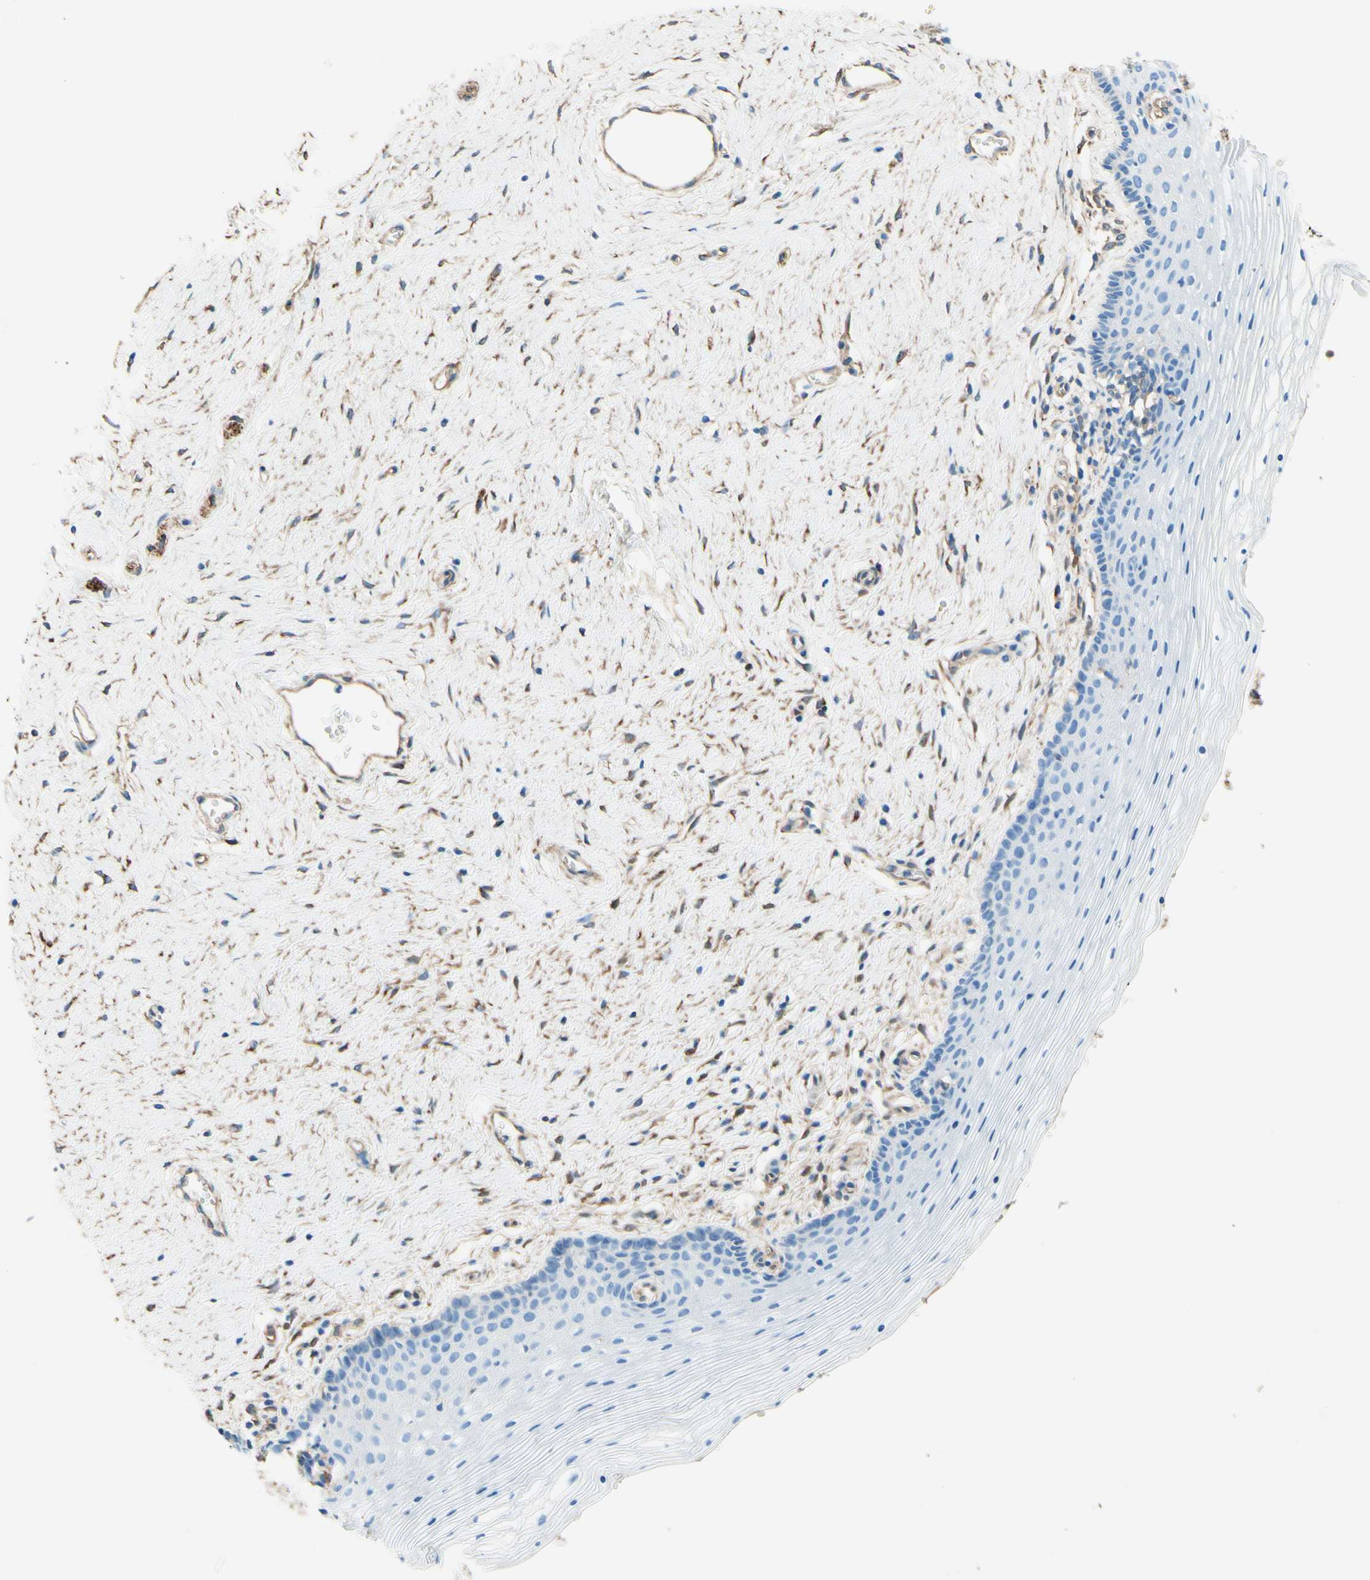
{"staining": {"intensity": "negative", "quantity": "none", "location": "none"}, "tissue": "vagina", "cell_type": "Squamous epithelial cells", "image_type": "normal", "snomed": [{"axis": "morphology", "description": "Normal tissue, NOS"}, {"axis": "topography", "description": "Vagina"}], "caption": "The immunohistochemistry micrograph has no significant staining in squamous epithelial cells of vagina.", "gene": "DPYSL3", "patient": {"sex": "female", "age": 32}}